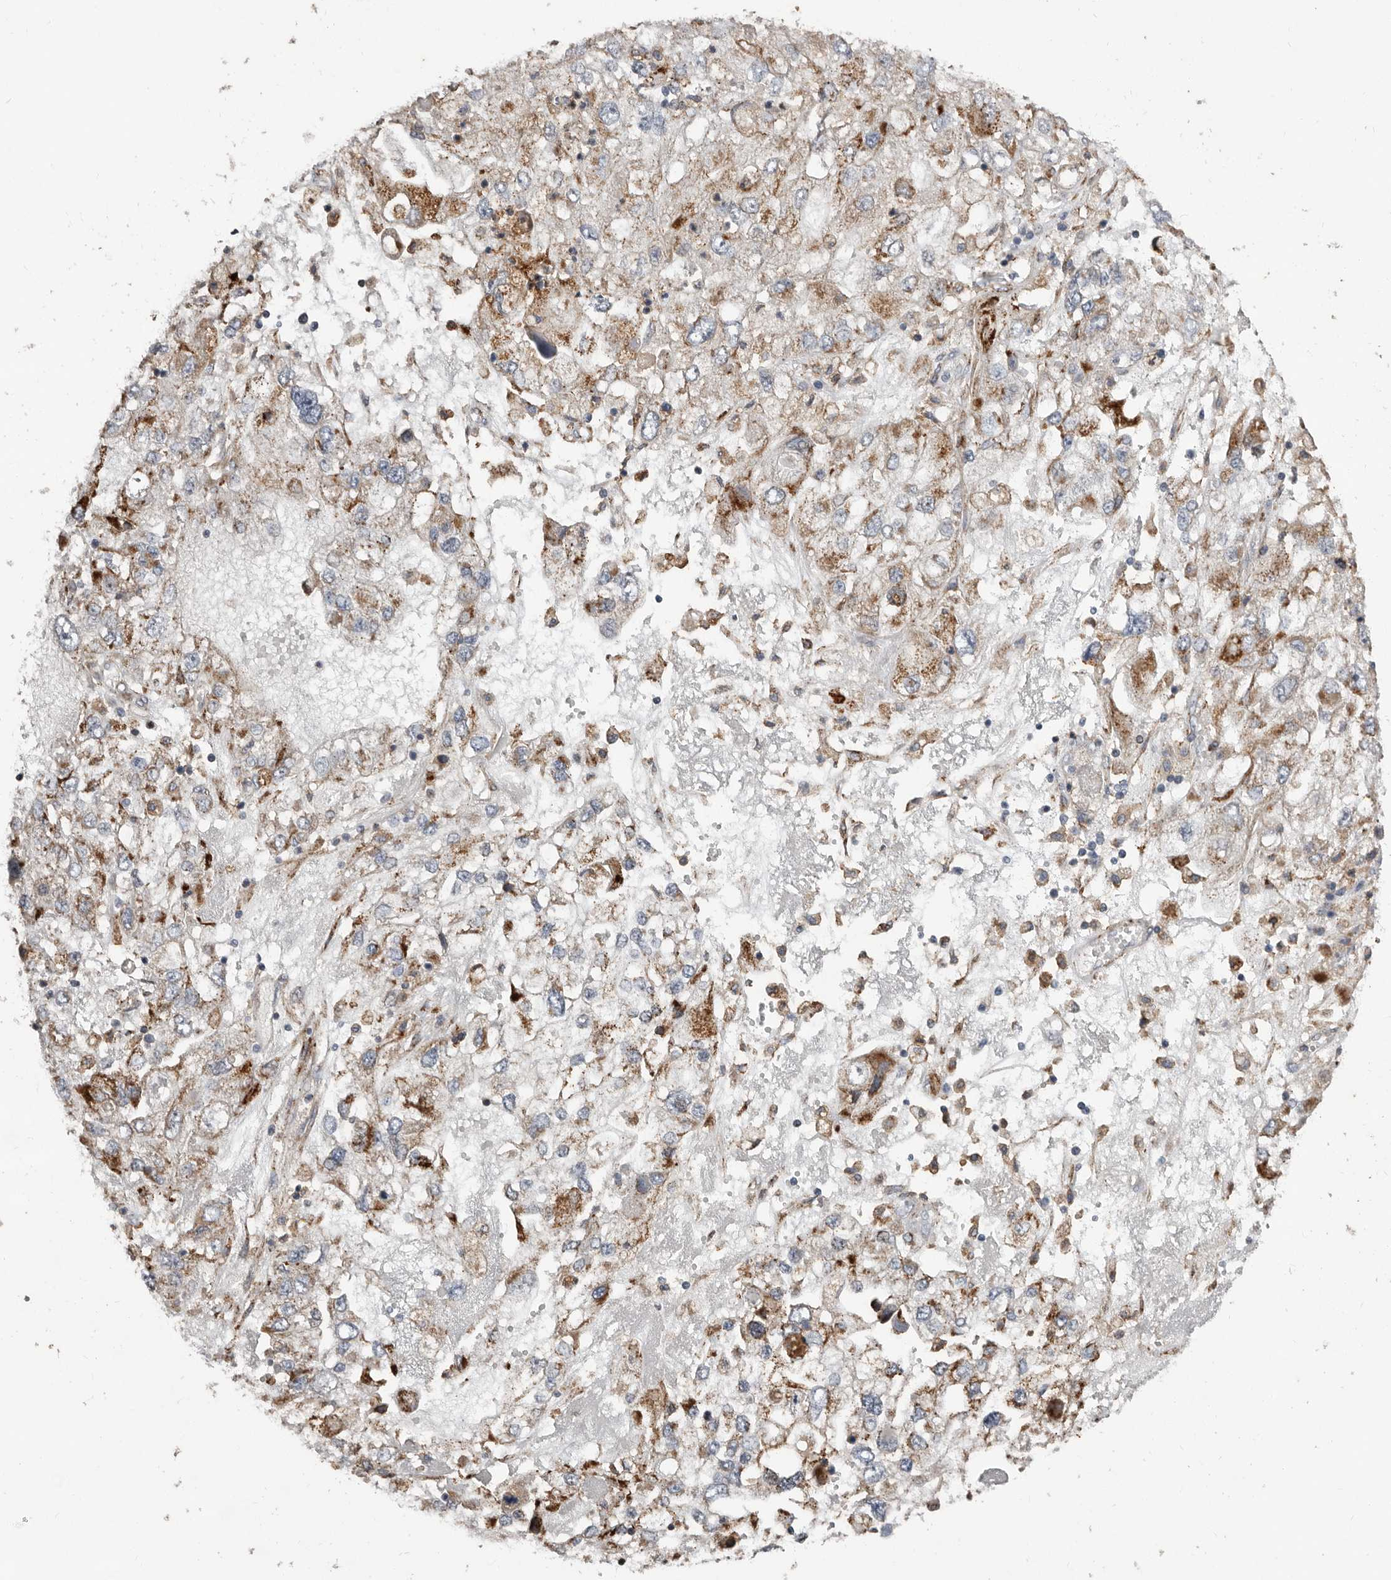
{"staining": {"intensity": "moderate", "quantity": "<25%", "location": "cytoplasmic/membranous"}, "tissue": "endometrial cancer", "cell_type": "Tumor cells", "image_type": "cancer", "snomed": [{"axis": "morphology", "description": "Adenocarcinoma, NOS"}, {"axis": "topography", "description": "Endometrium"}], "caption": "The photomicrograph reveals staining of adenocarcinoma (endometrial), revealing moderate cytoplasmic/membranous protein positivity (brown color) within tumor cells.", "gene": "KIF26B", "patient": {"sex": "female", "age": 49}}